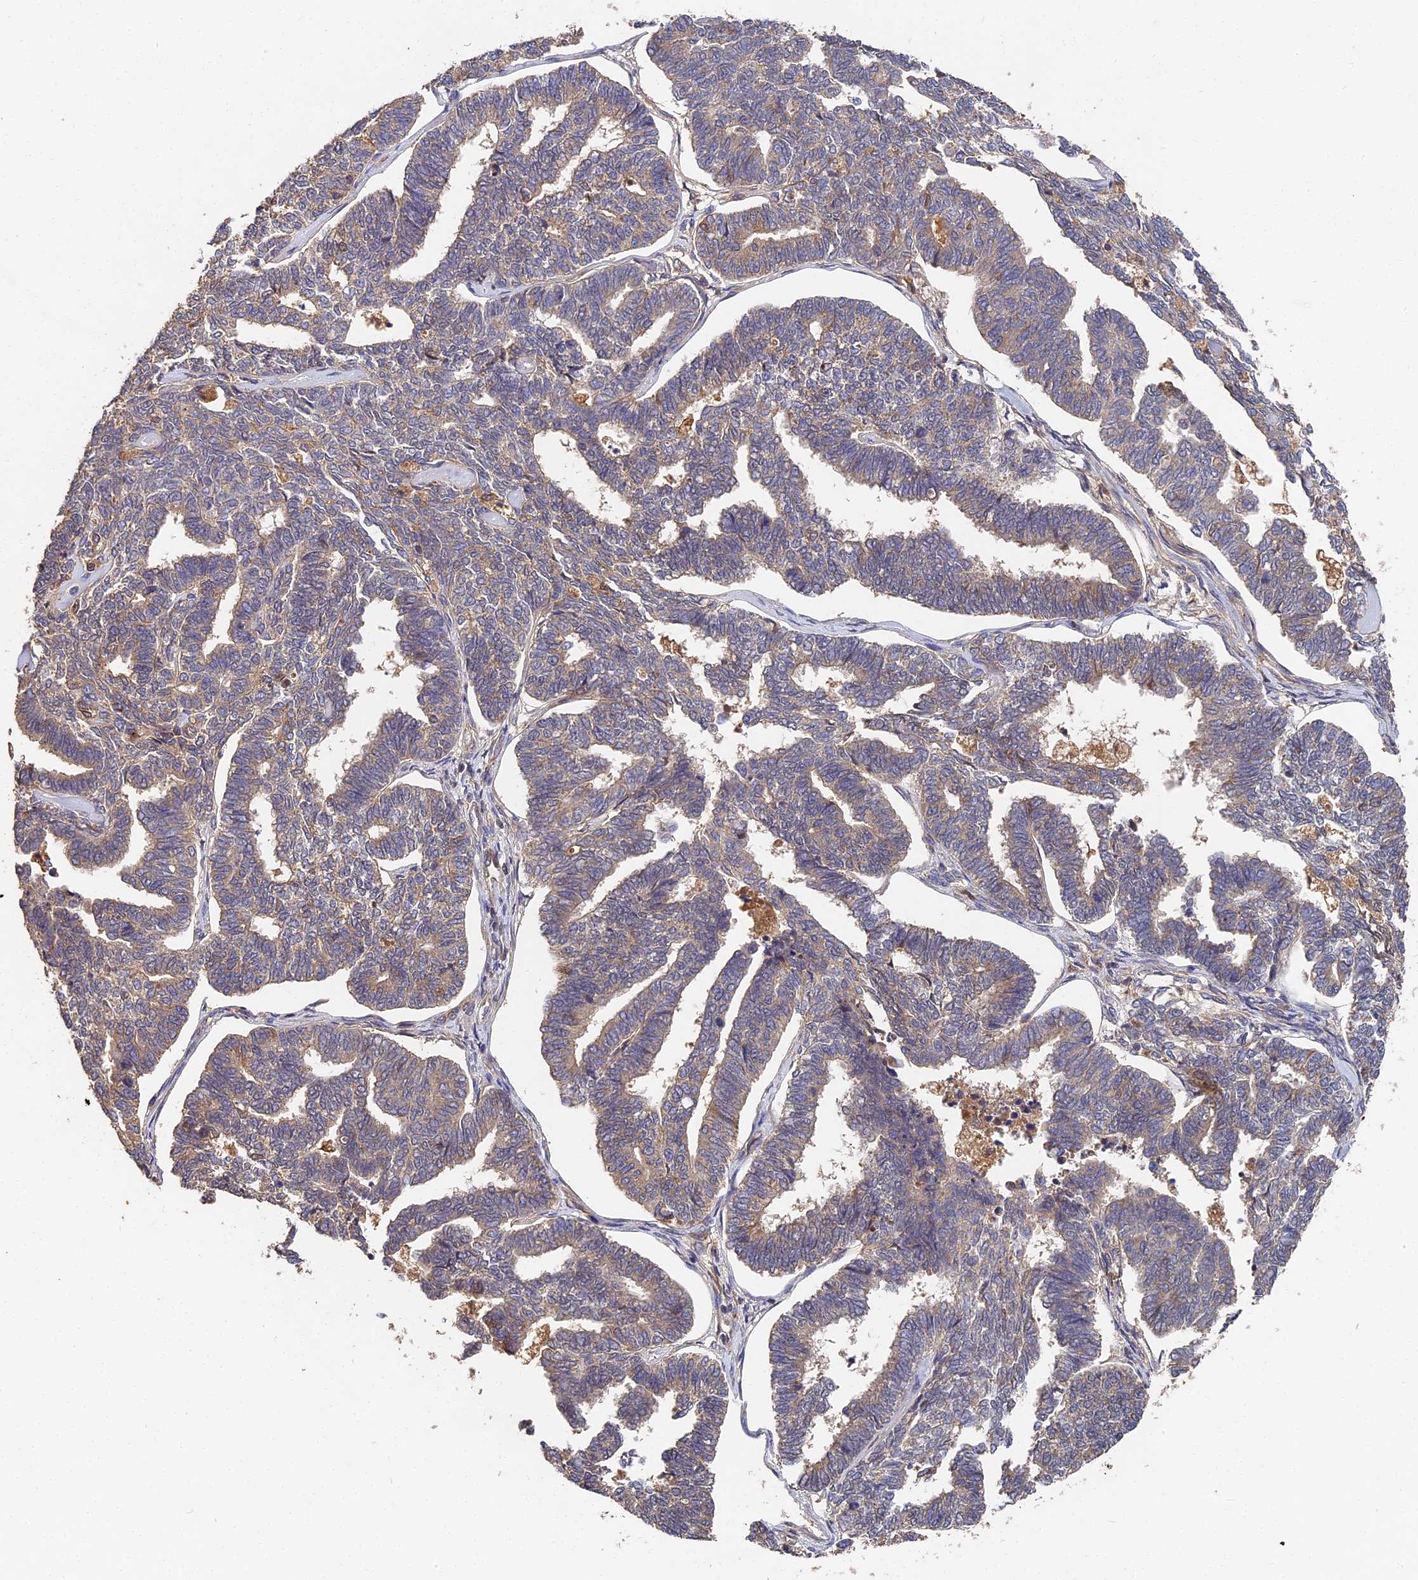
{"staining": {"intensity": "weak", "quantity": "<25%", "location": "cytoplasmic/membranous"}, "tissue": "endometrial cancer", "cell_type": "Tumor cells", "image_type": "cancer", "snomed": [{"axis": "morphology", "description": "Adenocarcinoma, NOS"}, {"axis": "topography", "description": "Endometrium"}], "caption": "This photomicrograph is of endometrial adenocarcinoma stained with IHC to label a protein in brown with the nuclei are counter-stained blue. There is no expression in tumor cells.", "gene": "DHRS11", "patient": {"sex": "female", "age": 70}}